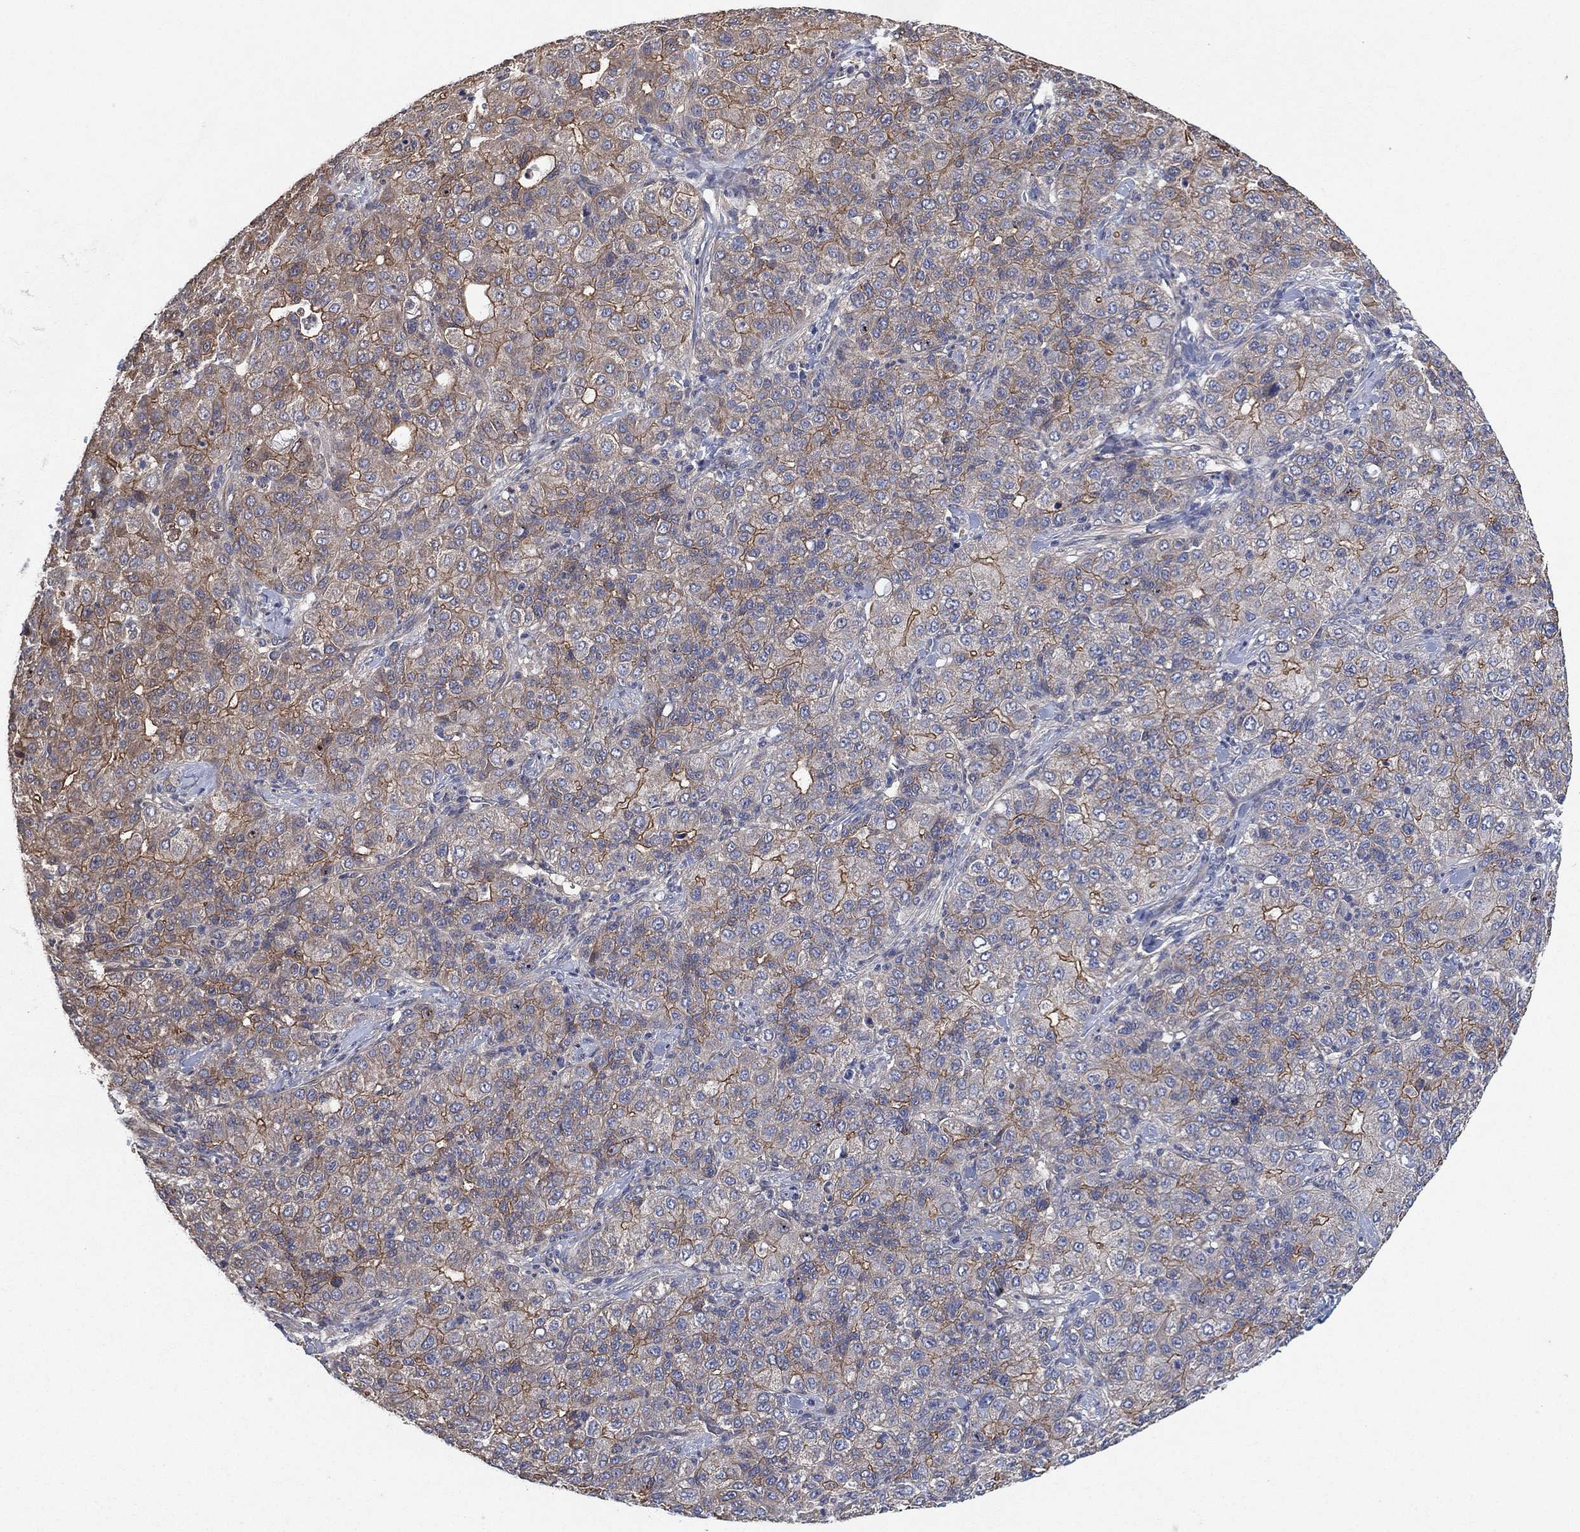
{"staining": {"intensity": "strong", "quantity": "<25%", "location": "cytoplasmic/membranous"}, "tissue": "liver cancer", "cell_type": "Tumor cells", "image_type": "cancer", "snomed": [{"axis": "morphology", "description": "Carcinoma, Hepatocellular, NOS"}, {"axis": "topography", "description": "Liver"}], "caption": "Brown immunohistochemical staining in human liver hepatocellular carcinoma exhibits strong cytoplasmic/membranous staining in about <25% of tumor cells.", "gene": "MCUR1", "patient": {"sex": "male", "age": 65}}